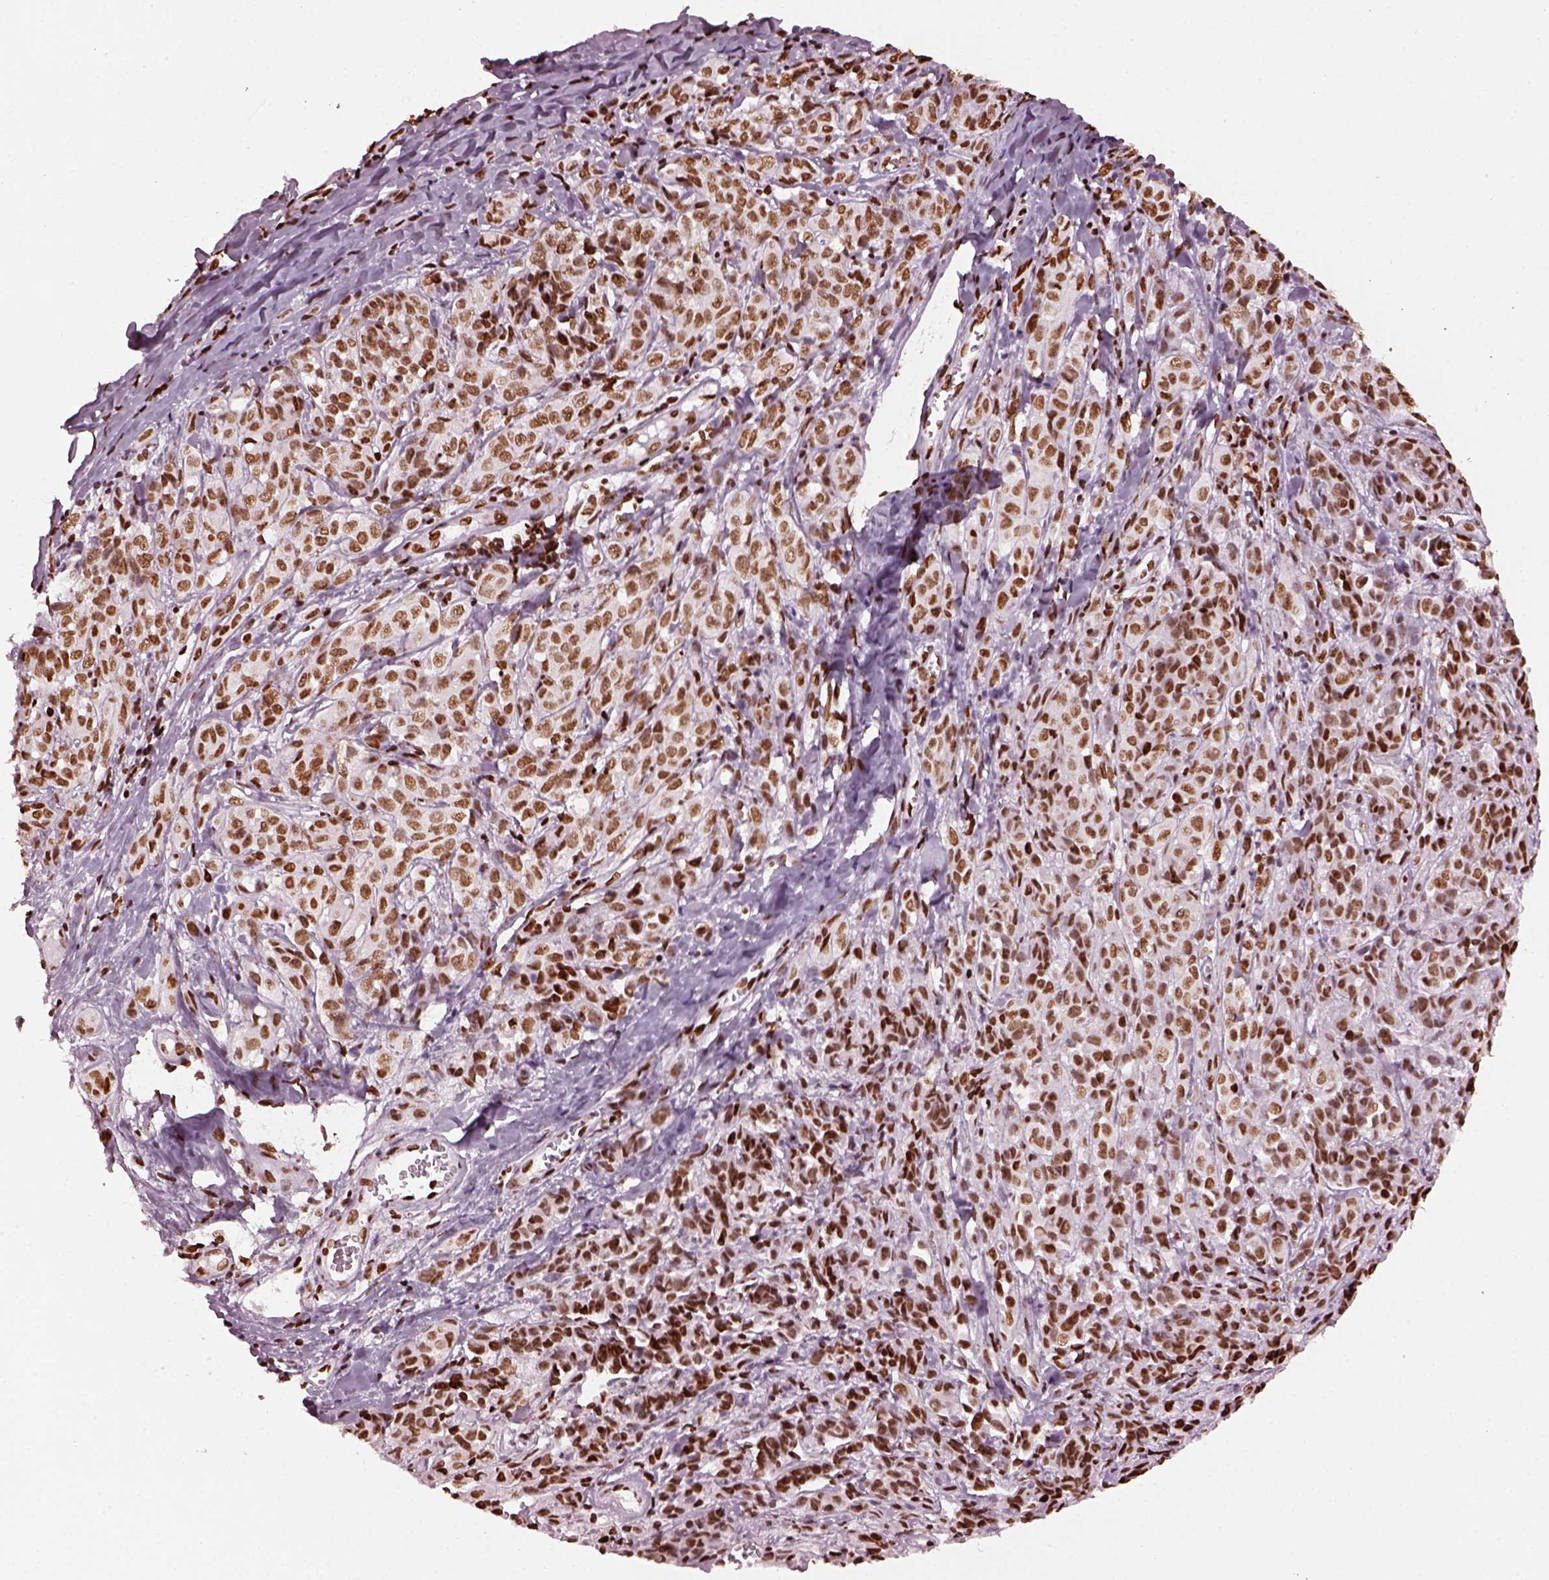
{"staining": {"intensity": "moderate", "quantity": ">75%", "location": "nuclear"}, "tissue": "melanoma", "cell_type": "Tumor cells", "image_type": "cancer", "snomed": [{"axis": "morphology", "description": "Malignant melanoma, NOS"}, {"axis": "topography", "description": "Skin"}], "caption": "Human malignant melanoma stained for a protein (brown) demonstrates moderate nuclear positive expression in approximately >75% of tumor cells.", "gene": "CBFA2T3", "patient": {"sex": "male", "age": 89}}